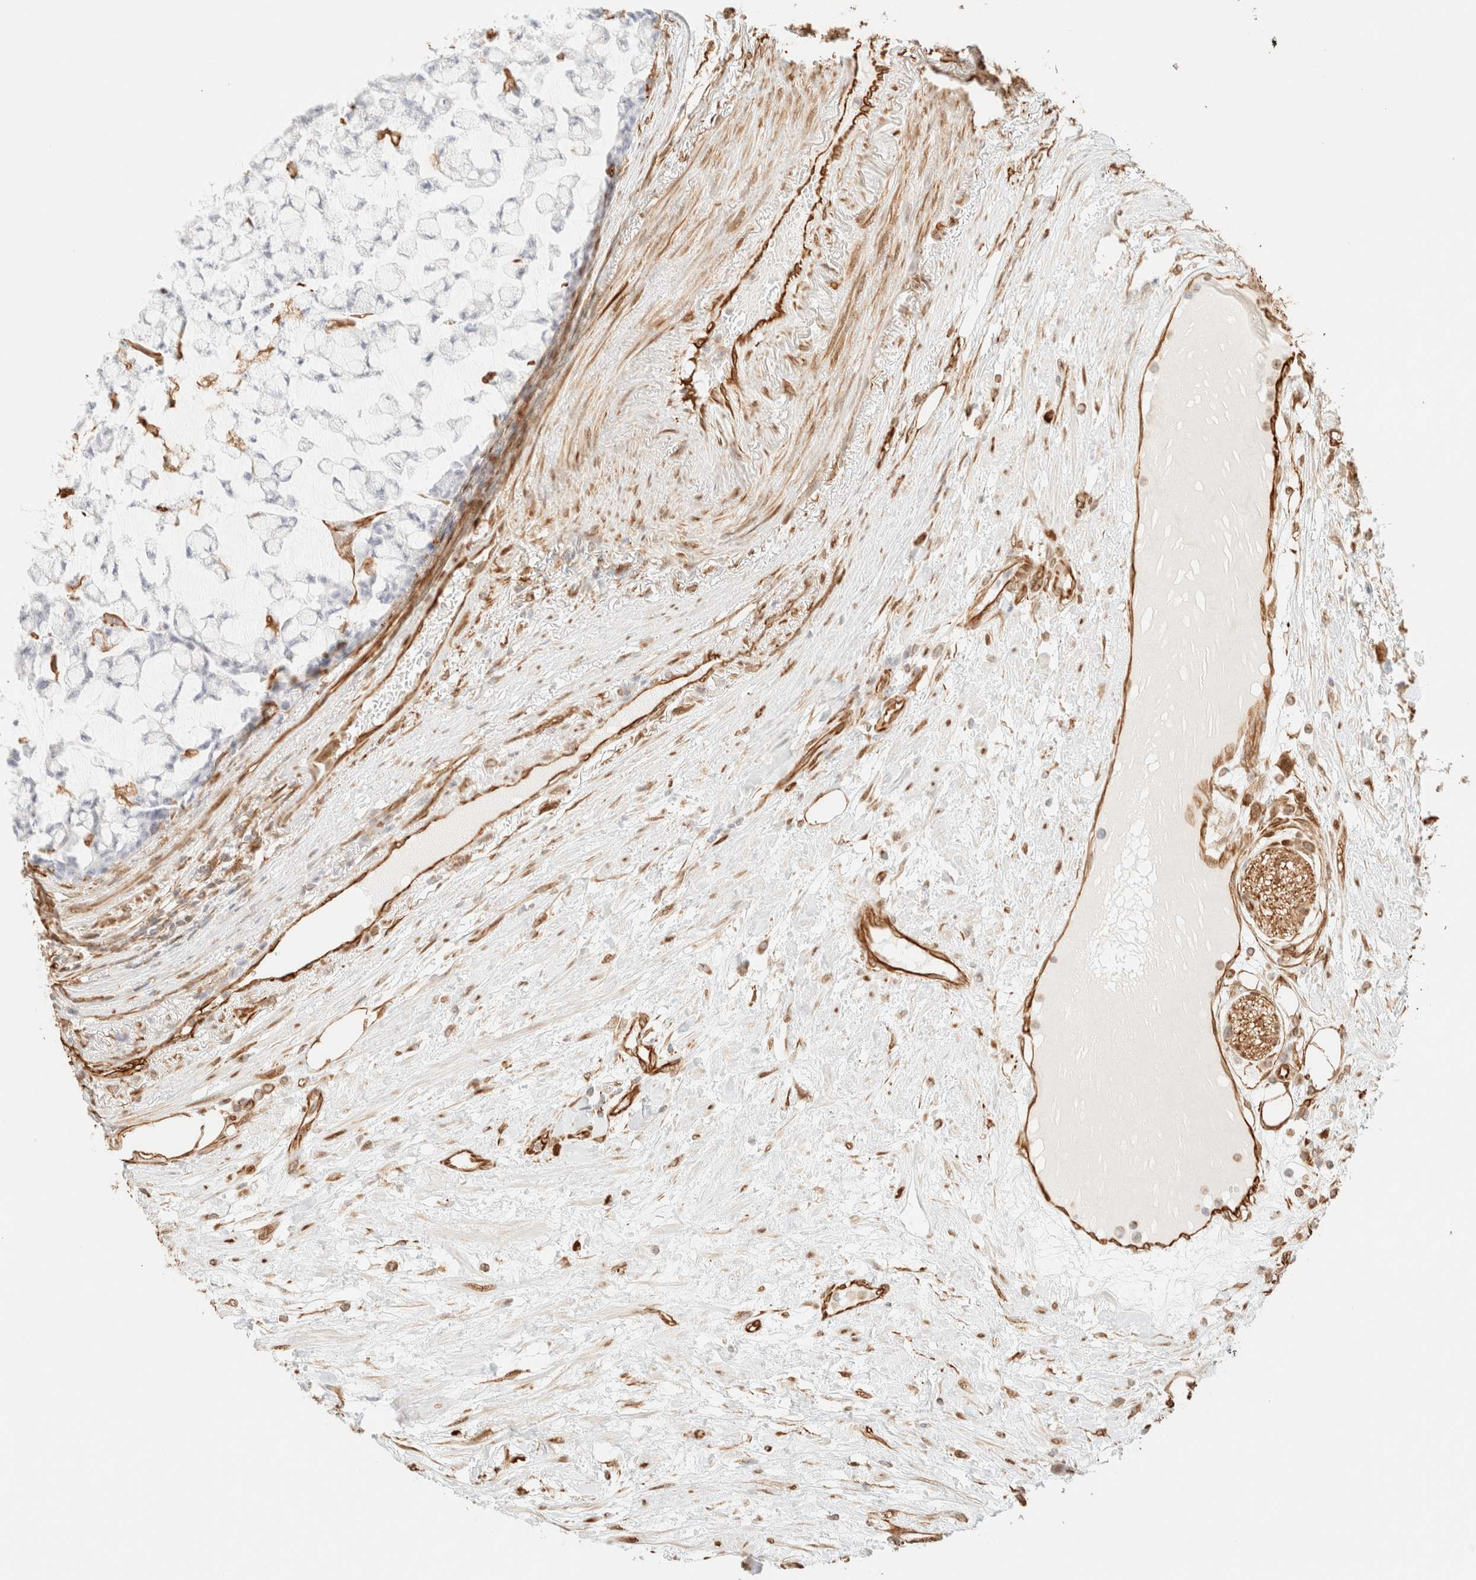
{"staining": {"intensity": "negative", "quantity": "none", "location": "none"}, "tissue": "colorectal cancer", "cell_type": "Tumor cells", "image_type": "cancer", "snomed": [{"axis": "morphology", "description": "Adenocarcinoma, NOS"}, {"axis": "topography", "description": "Colon"}], "caption": "Tumor cells are negative for brown protein staining in colorectal adenocarcinoma.", "gene": "ZSCAN18", "patient": {"sex": "female", "age": 84}}